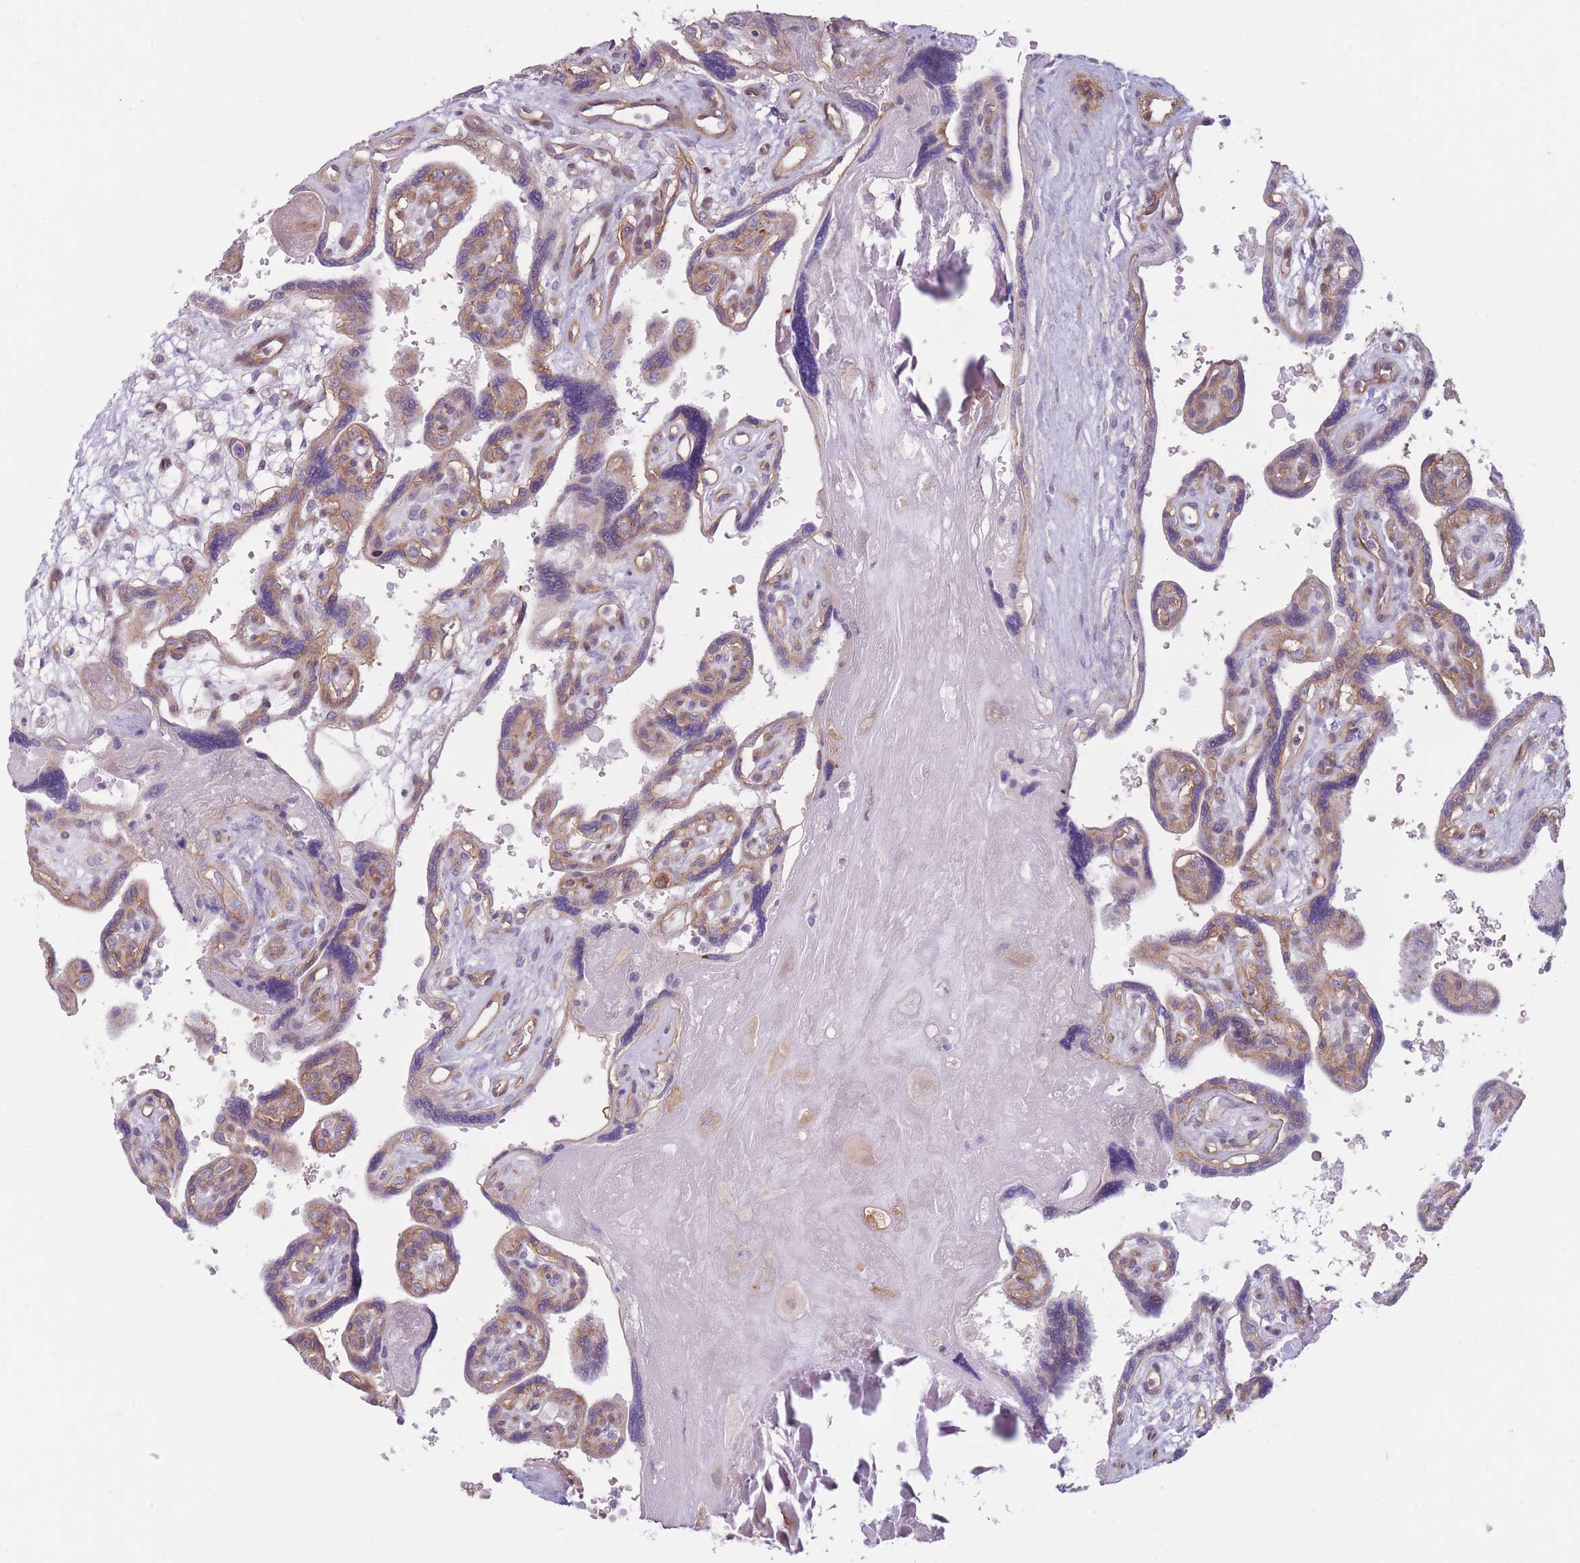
{"staining": {"intensity": "negative", "quantity": "none", "location": "none"}, "tissue": "placenta", "cell_type": "Decidual cells", "image_type": "normal", "snomed": [{"axis": "morphology", "description": "Normal tissue, NOS"}, {"axis": "topography", "description": "Placenta"}], "caption": "This is a image of immunohistochemistry staining of benign placenta, which shows no positivity in decidual cells.", "gene": "SLC7A6", "patient": {"sex": "female", "age": 39}}